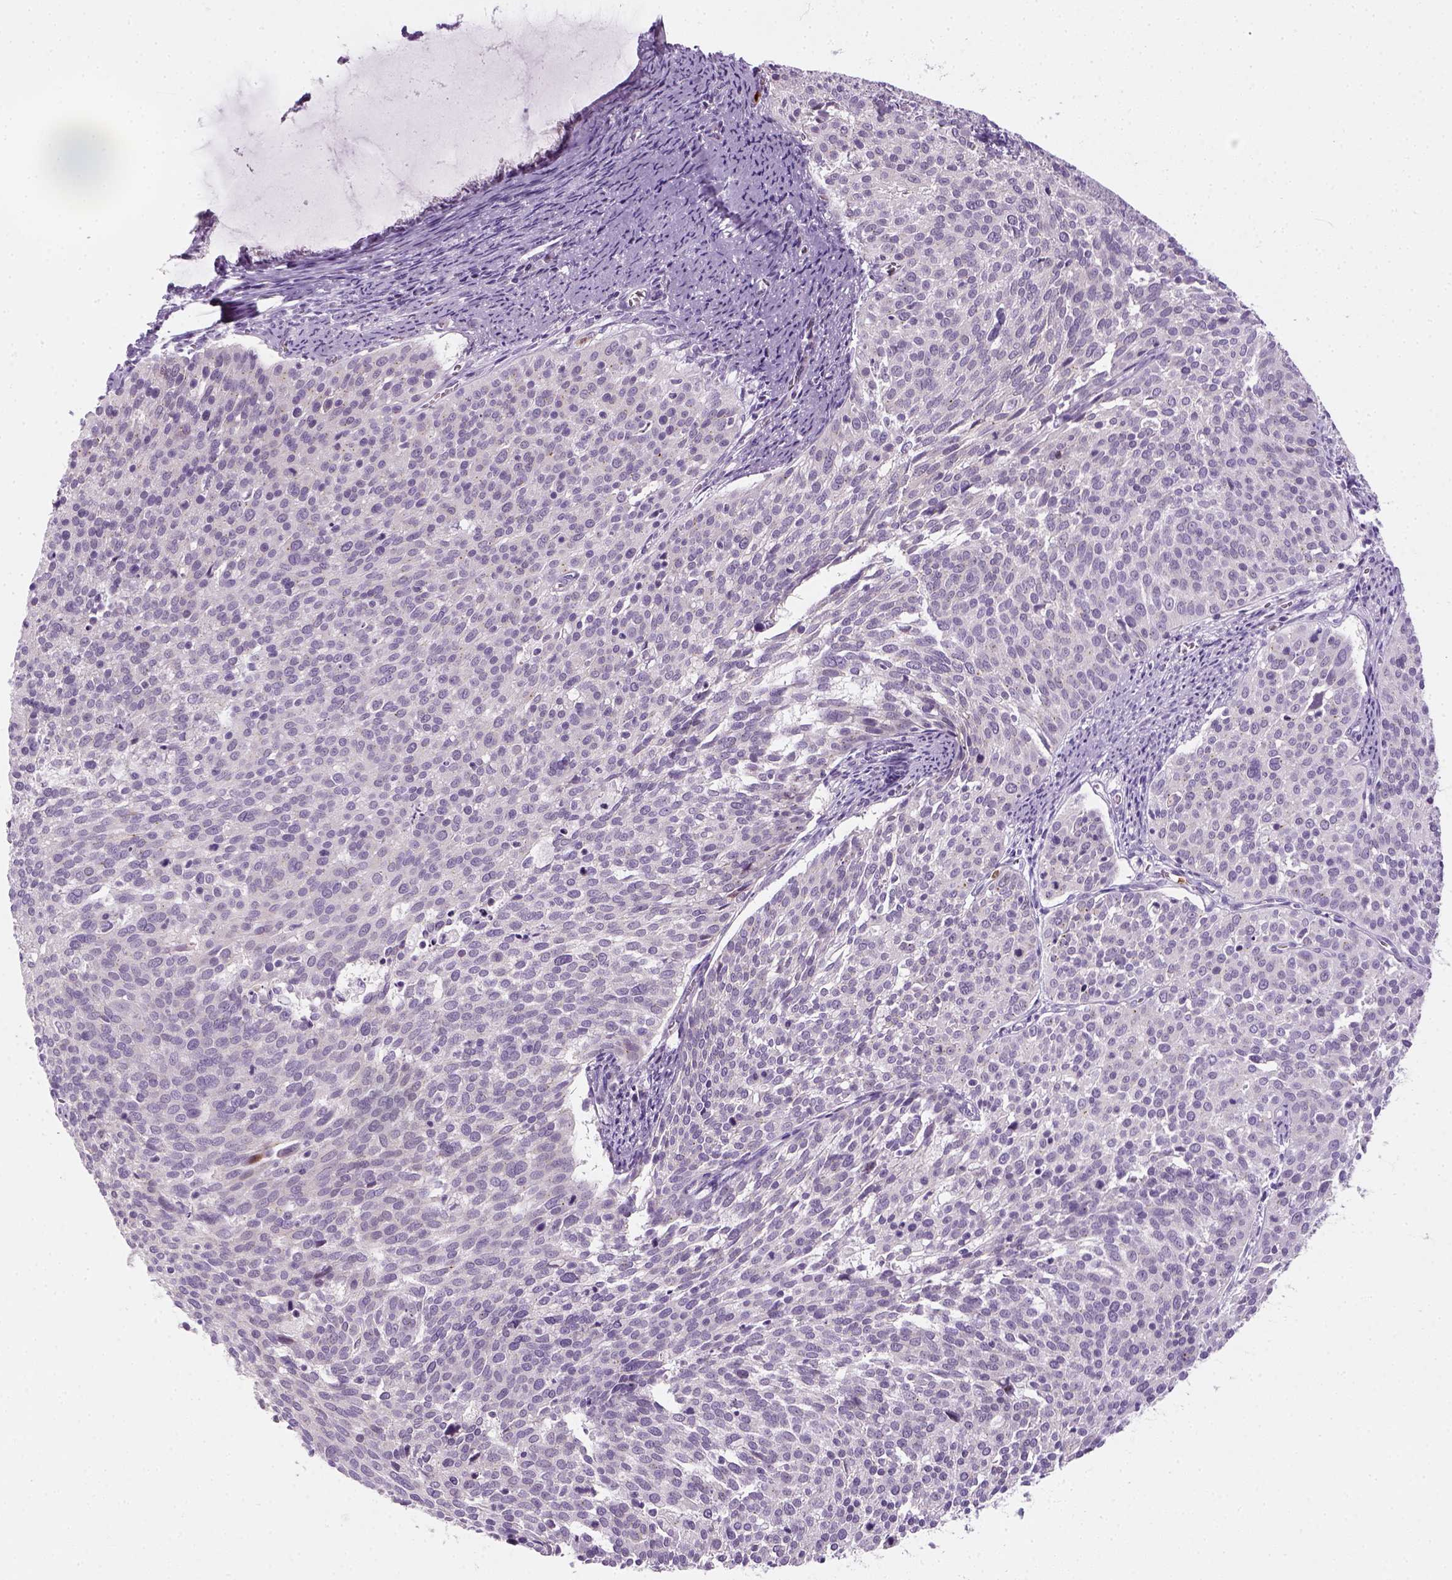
{"staining": {"intensity": "negative", "quantity": "none", "location": "none"}, "tissue": "cervical cancer", "cell_type": "Tumor cells", "image_type": "cancer", "snomed": [{"axis": "morphology", "description": "Squamous cell carcinoma, NOS"}, {"axis": "topography", "description": "Cervix"}], "caption": "Micrograph shows no protein staining in tumor cells of cervical cancer (squamous cell carcinoma) tissue. The staining was performed using DAB to visualize the protein expression in brown, while the nuclei were stained in blue with hematoxylin (Magnification: 20x).", "gene": "IL4", "patient": {"sex": "female", "age": 39}}